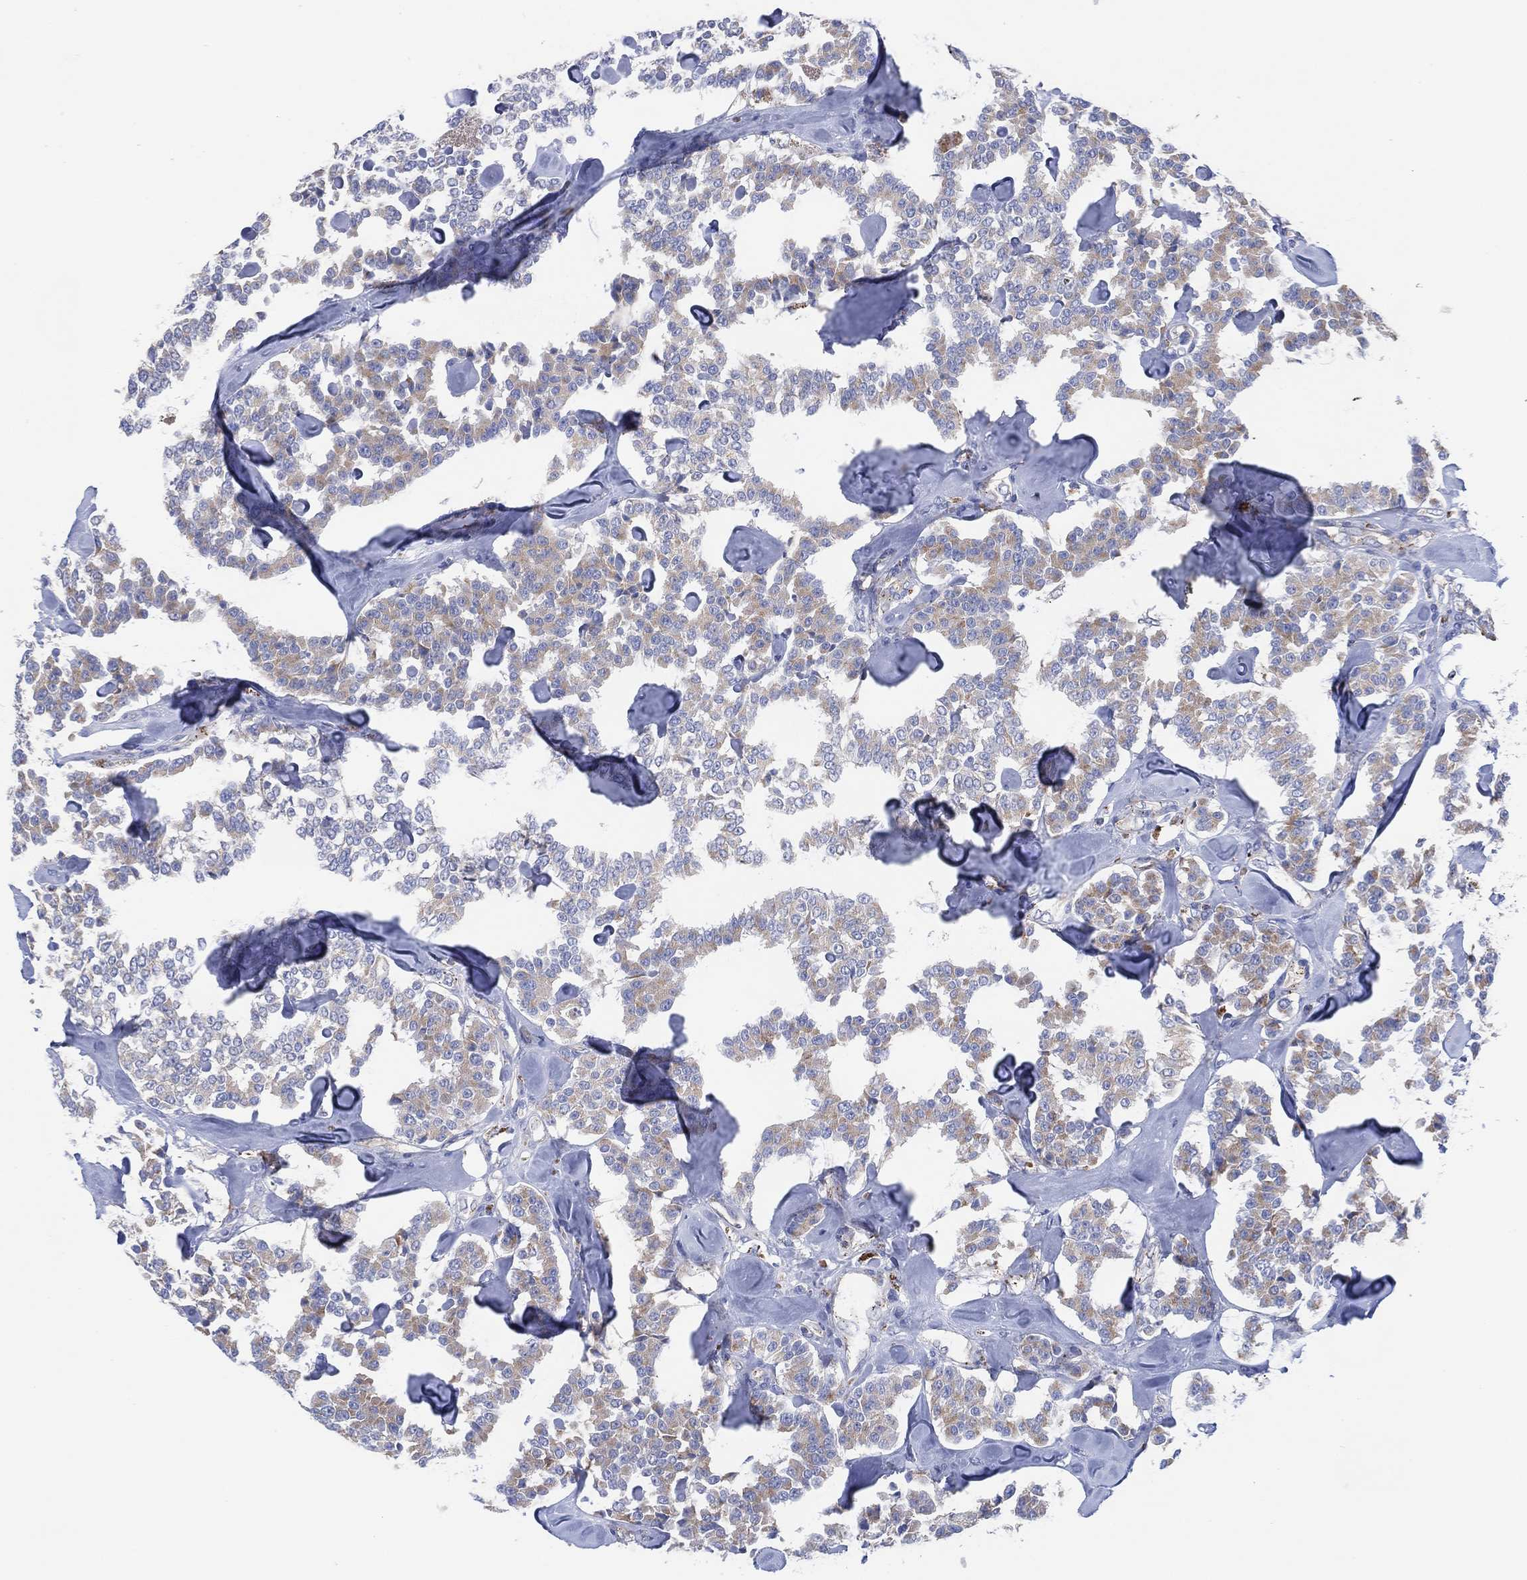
{"staining": {"intensity": "weak", "quantity": "25%-75%", "location": "cytoplasmic/membranous"}, "tissue": "carcinoid", "cell_type": "Tumor cells", "image_type": "cancer", "snomed": [{"axis": "morphology", "description": "Carcinoid, malignant, NOS"}, {"axis": "topography", "description": "Pancreas"}], "caption": "The histopathology image shows staining of carcinoid, revealing weak cytoplasmic/membranous protein positivity (brown color) within tumor cells.", "gene": "GALNS", "patient": {"sex": "male", "age": 41}}